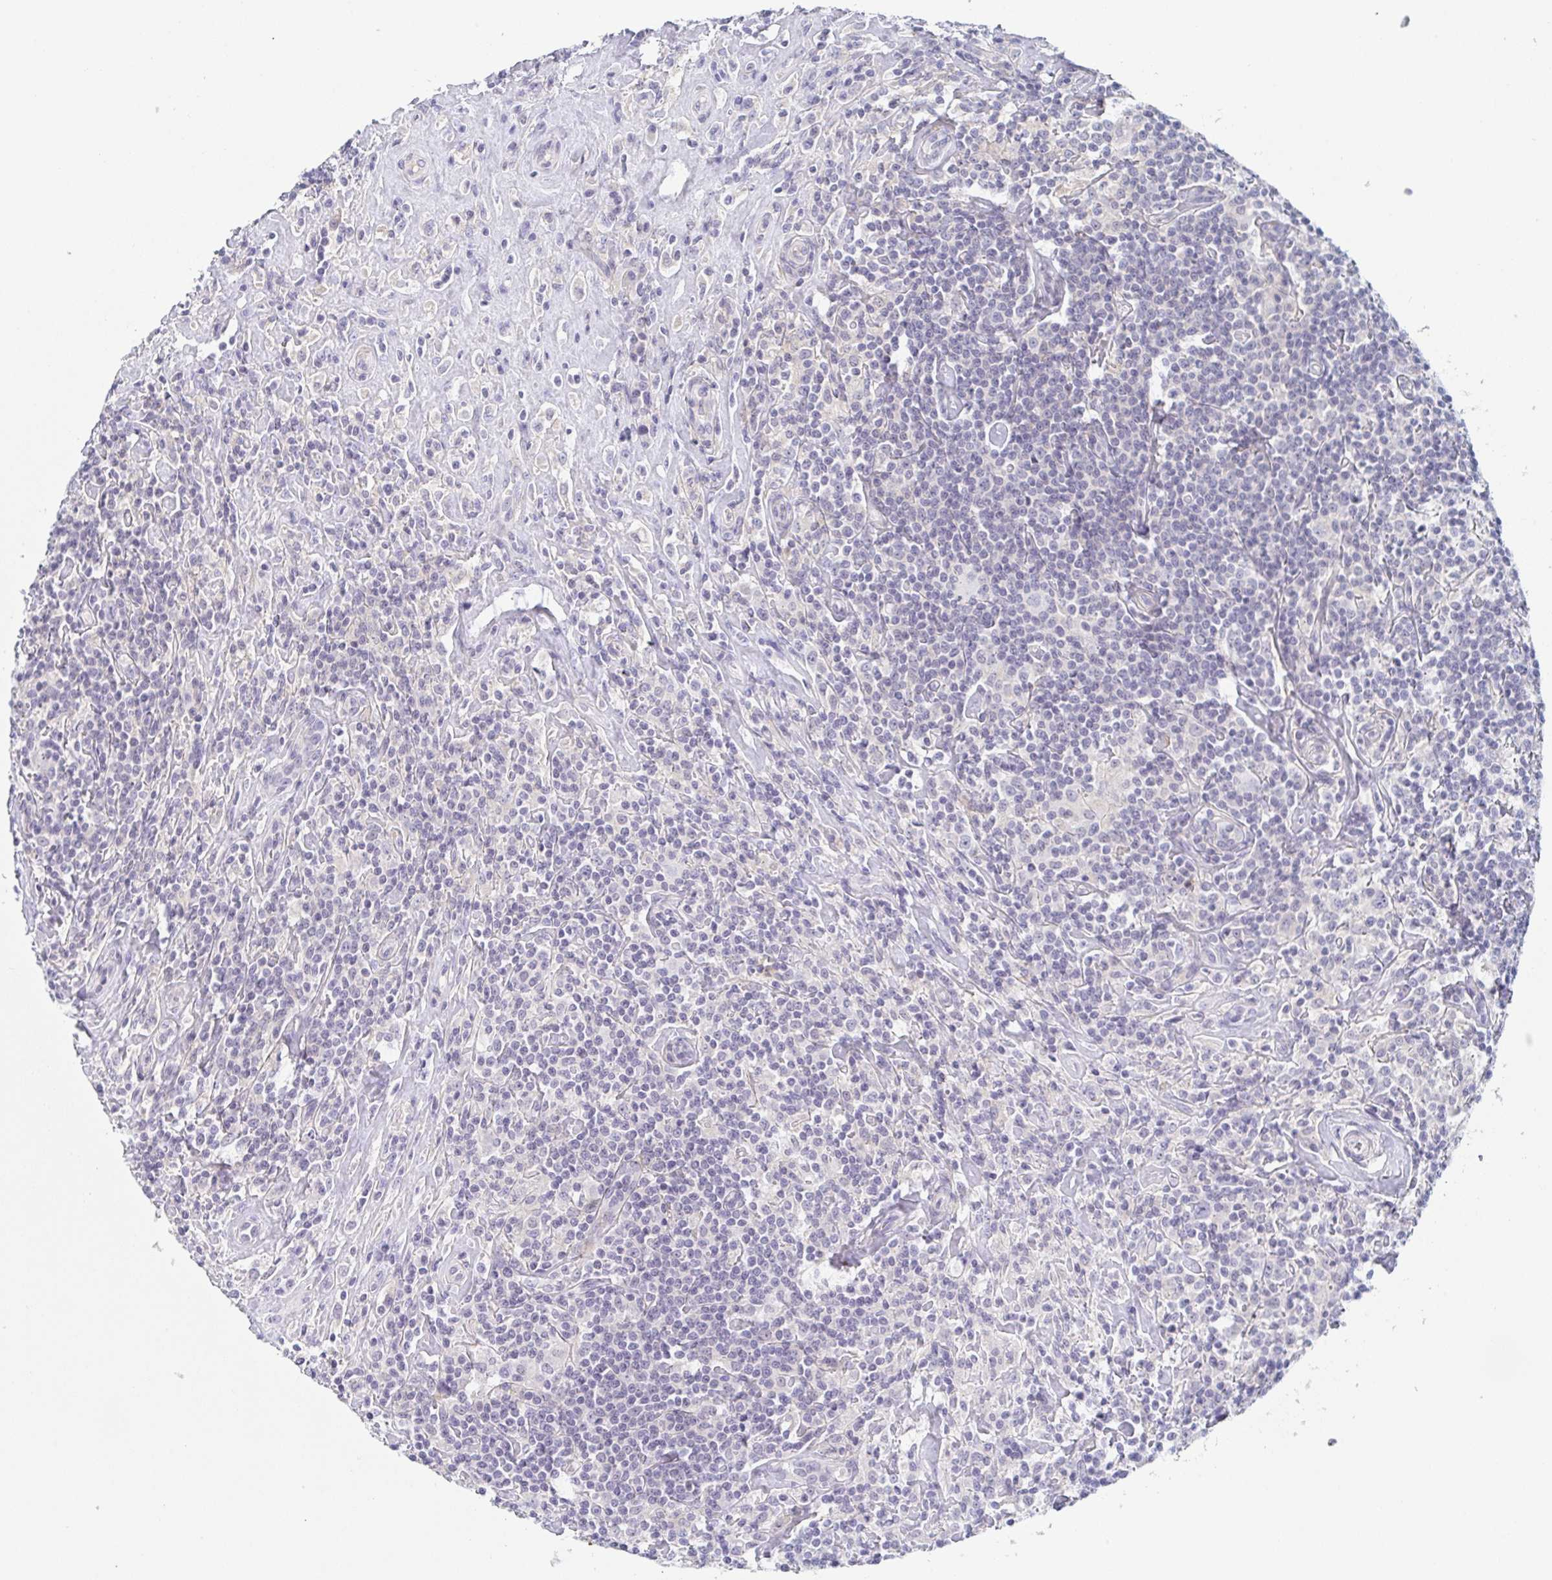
{"staining": {"intensity": "negative", "quantity": "none", "location": "none"}, "tissue": "lymphoma", "cell_type": "Tumor cells", "image_type": "cancer", "snomed": [{"axis": "morphology", "description": "Hodgkin's disease, NOS"}, {"axis": "morphology", "description": "Hodgkin's lymphoma, nodular sclerosis"}, {"axis": "topography", "description": "Lymph node"}], "caption": "An image of Hodgkin's lymphoma, nodular sclerosis stained for a protein displays no brown staining in tumor cells. (DAB (3,3'-diaminobenzidine) immunohistochemistry (IHC) visualized using brightfield microscopy, high magnification).", "gene": "RHOV", "patient": {"sex": "female", "age": 10}}